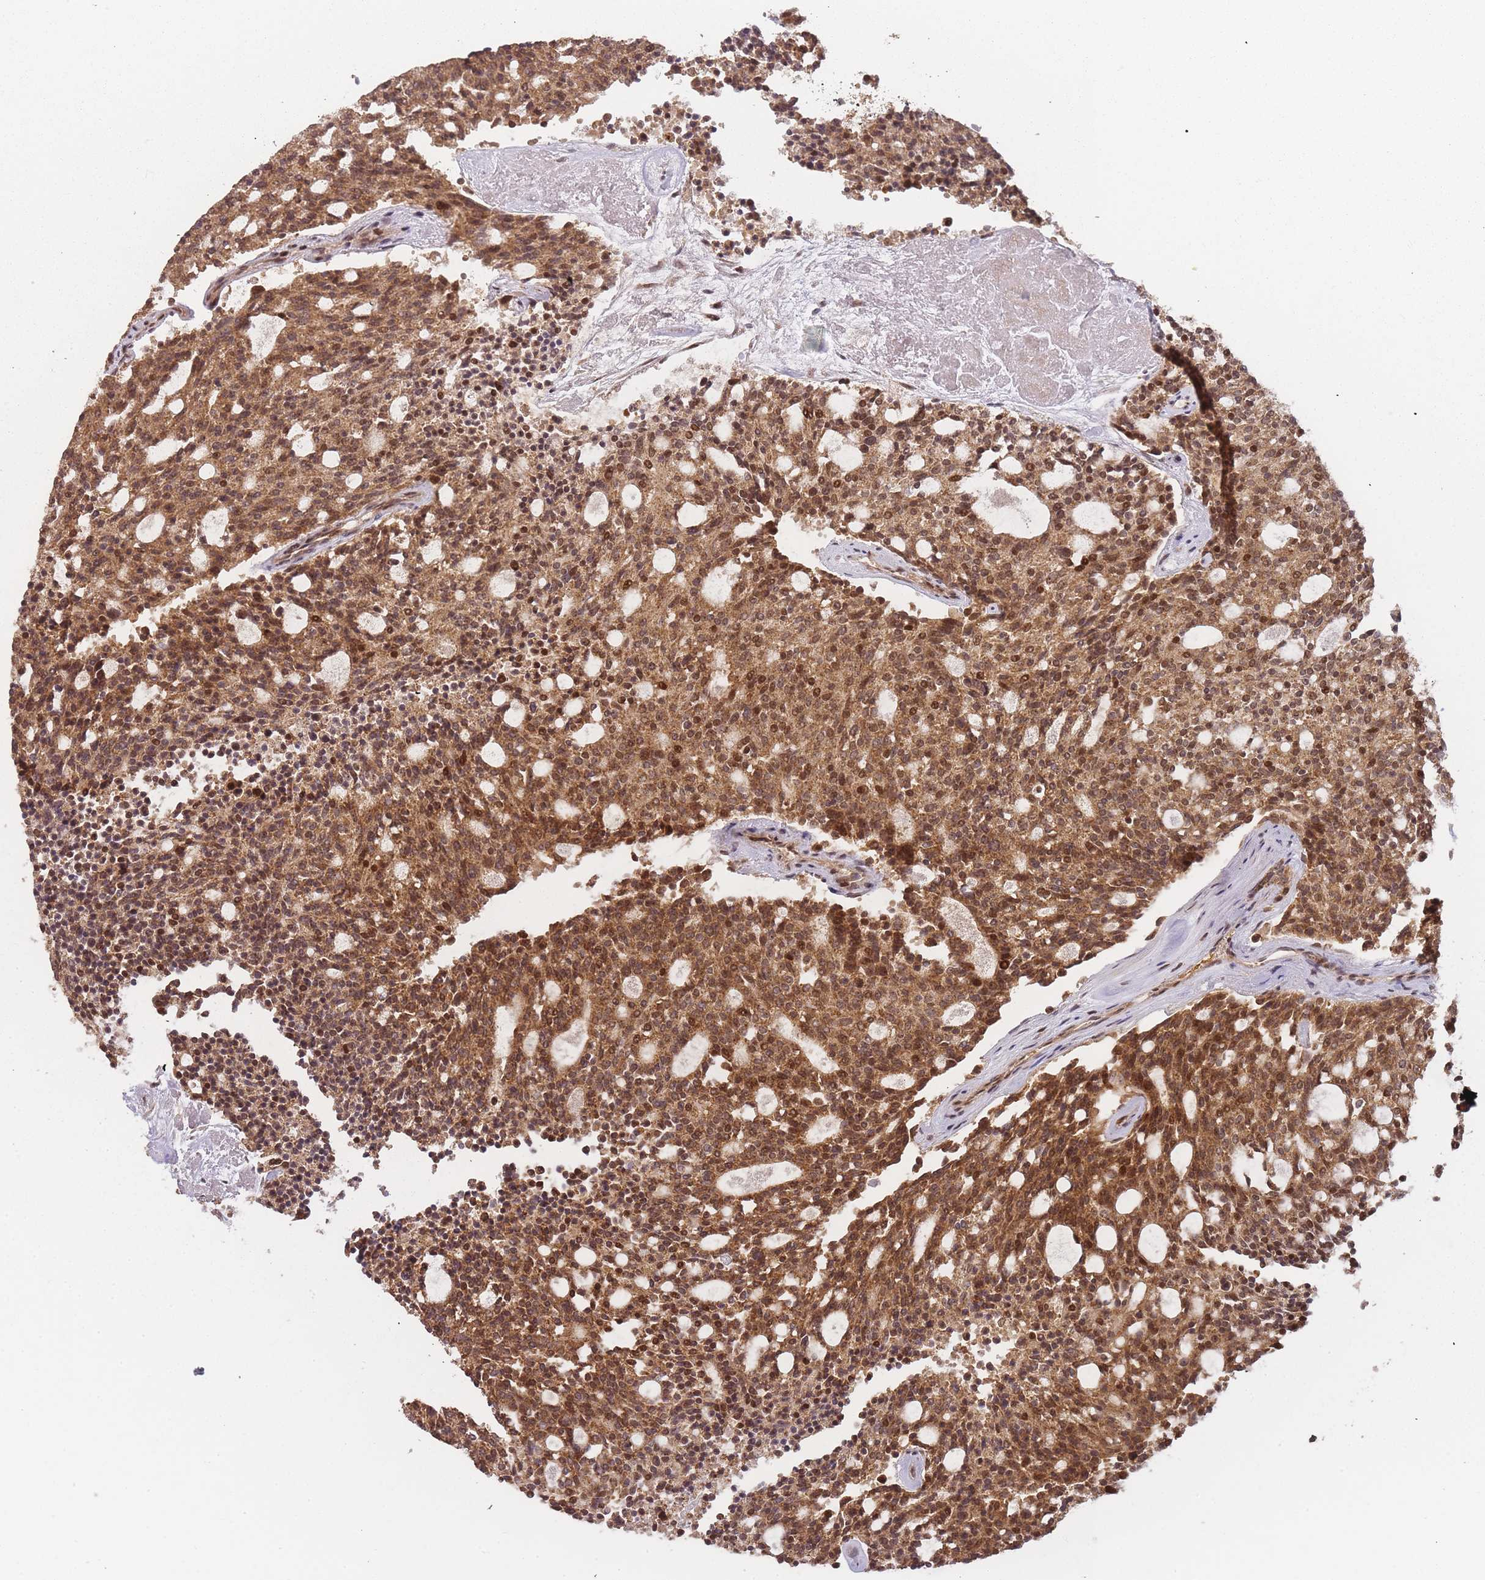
{"staining": {"intensity": "moderate", "quantity": ">75%", "location": "cytoplasmic/membranous,nuclear"}, "tissue": "carcinoid", "cell_type": "Tumor cells", "image_type": "cancer", "snomed": [{"axis": "morphology", "description": "Carcinoid, malignant, NOS"}, {"axis": "topography", "description": "Pancreas"}], "caption": "A brown stain labels moderate cytoplasmic/membranous and nuclear staining of a protein in human malignant carcinoid tumor cells.", "gene": "ZNF497", "patient": {"sex": "female", "age": 54}}